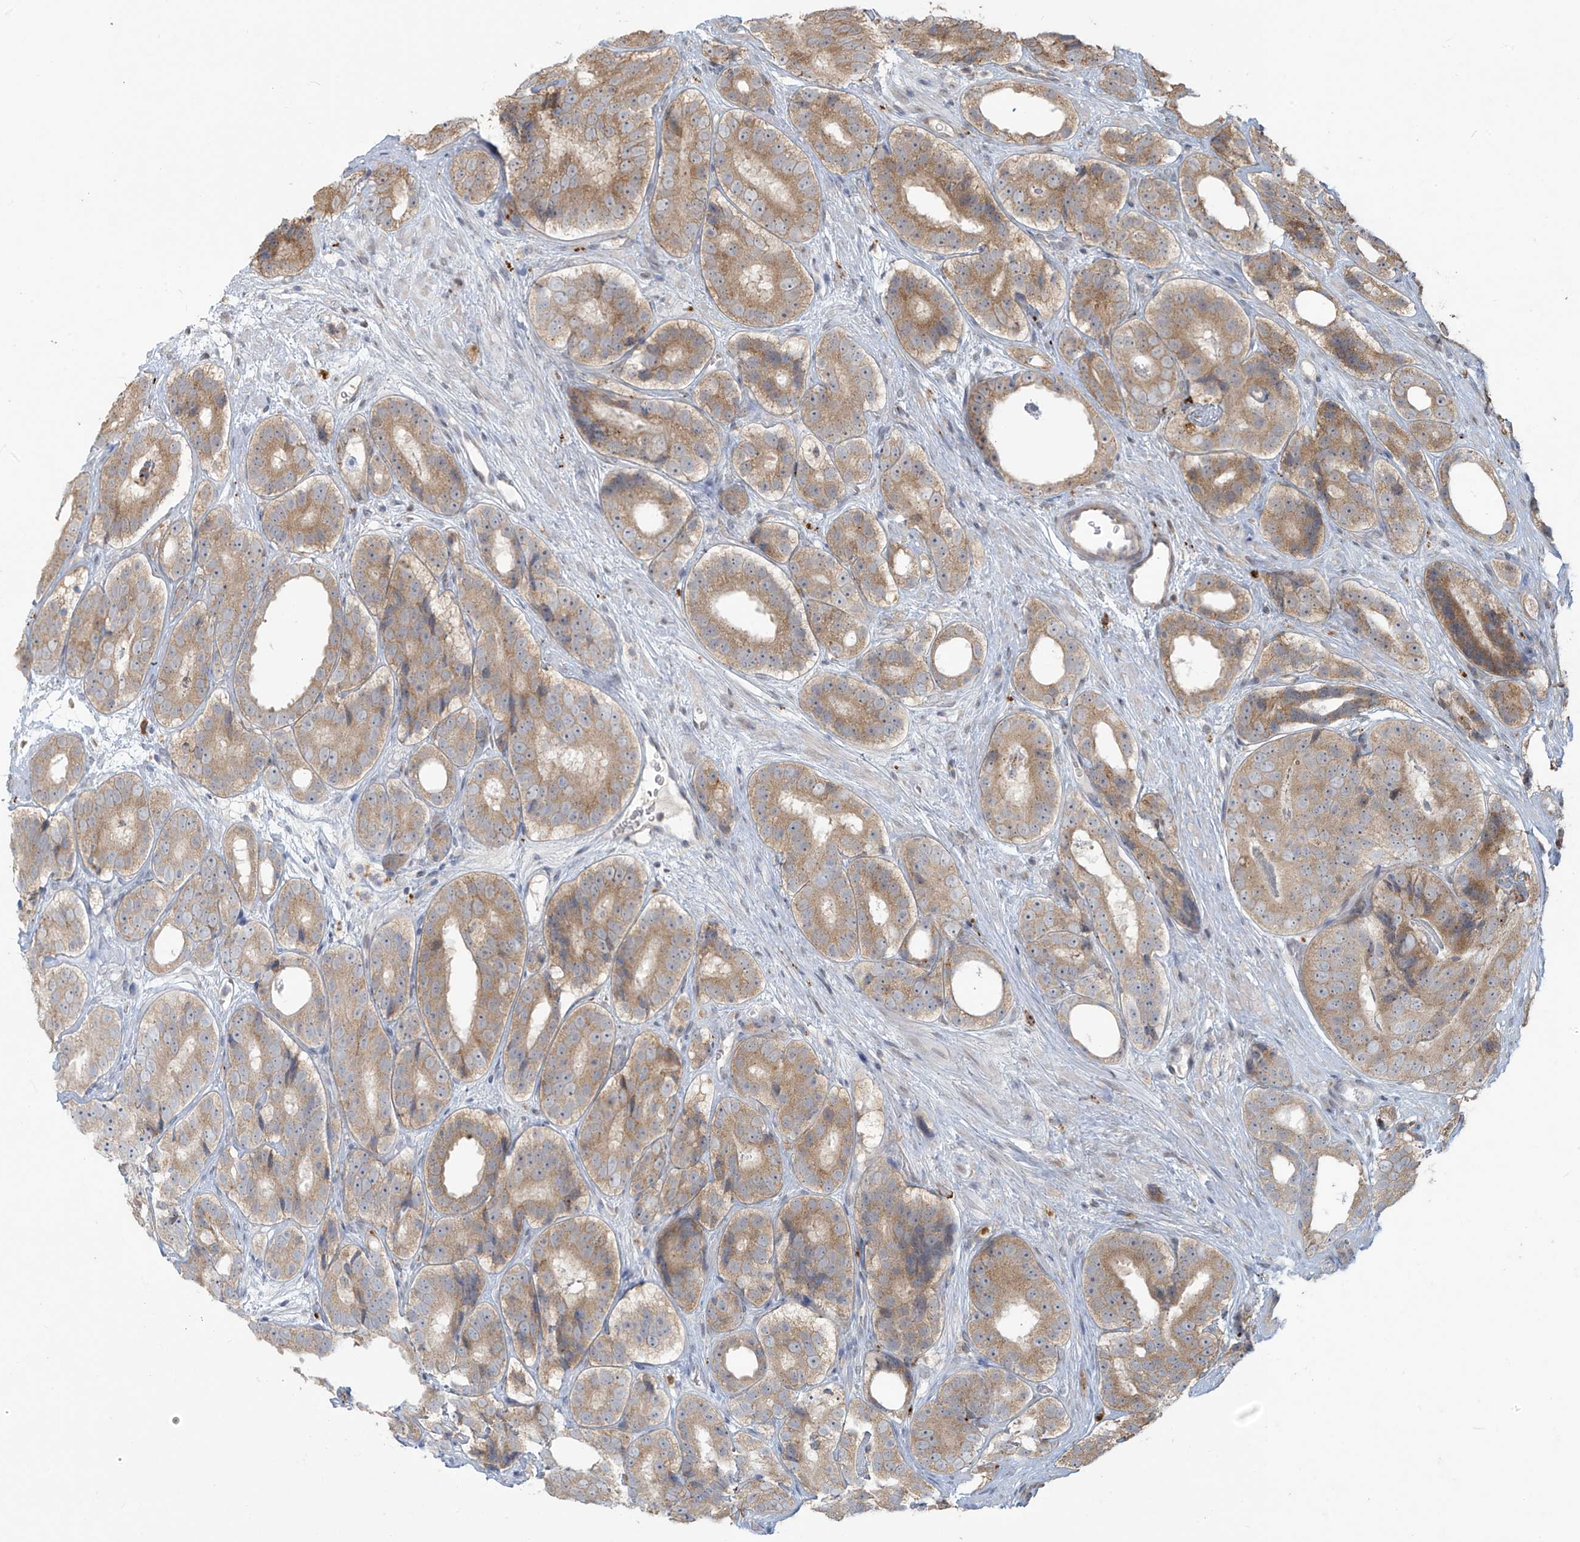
{"staining": {"intensity": "moderate", "quantity": ">75%", "location": "cytoplasmic/membranous"}, "tissue": "prostate cancer", "cell_type": "Tumor cells", "image_type": "cancer", "snomed": [{"axis": "morphology", "description": "Adenocarcinoma, High grade"}, {"axis": "topography", "description": "Prostate"}], "caption": "Immunohistochemical staining of human prostate cancer (adenocarcinoma (high-grade)) demonstrates moderate cytoplasmic/membranous protein staining in approximately >75% of tumor cells. The protein of interest is stained brown, and the nuclei are stained in blue (DAB IHC with brightfield microscopy, high magnification).", "gene": "PLEKHM3", "patient": {"sex": "male", "age": 56}}